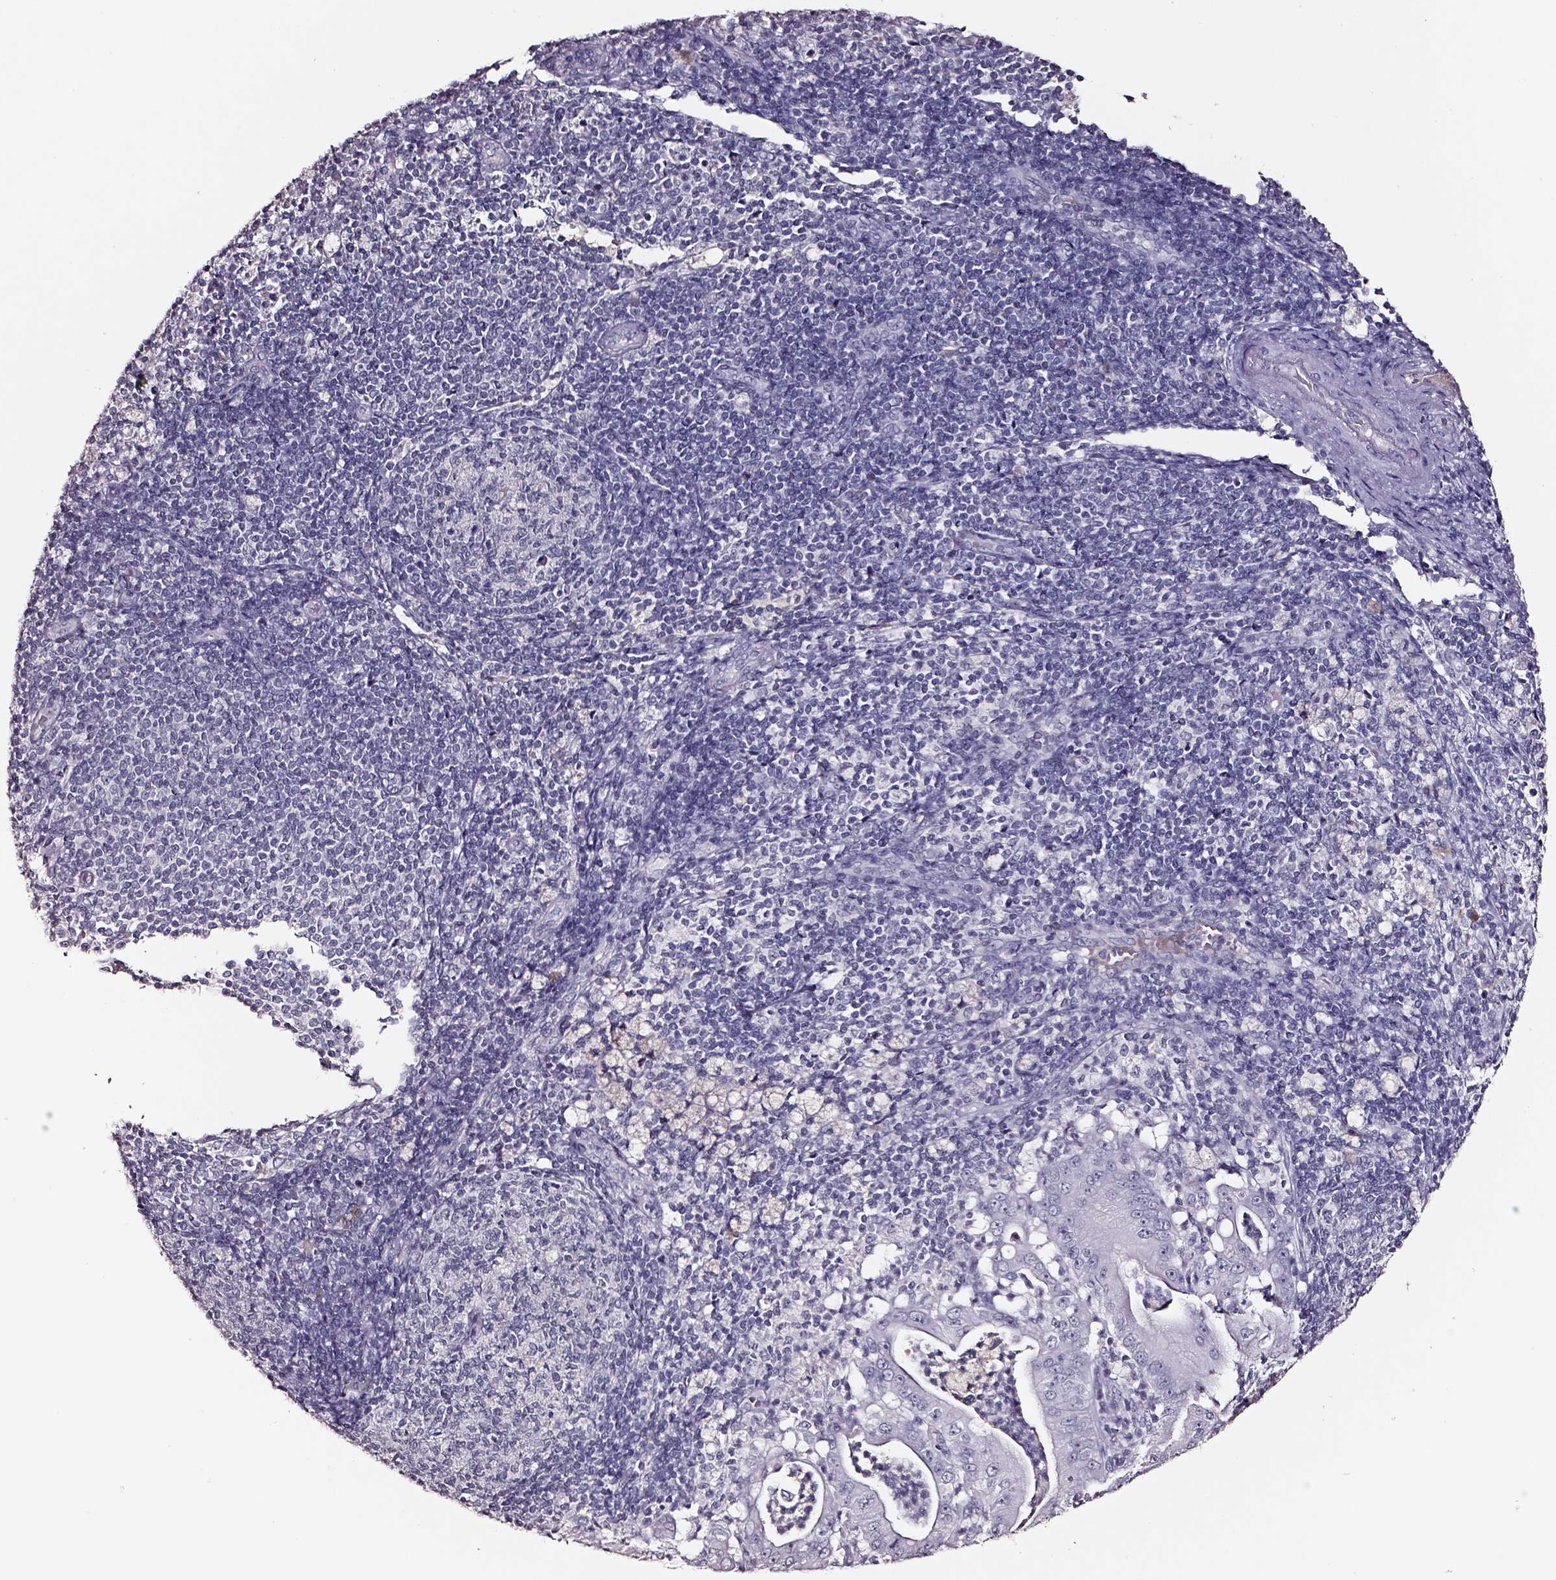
{"staining": {"intensity": "negative", "quantity": "none", "location": "none"}, "tissue": "pancreatic cancer", "cell_type": "Tumor cells", "image_type": "cancer", "snomed": [{"axis": "morphology", "description": "Adenocarcinoma, NOS"}, {"axis": "topography", "description": "Pancreas"}], "caption": "This is a photomicrograph of IHC staining of pancreatic adenocarcinoma, which shows no positivity in tumor cells. Brightfield microscopy of immunohistochemistry (IHC) stained with DAB (3,3'-diaminobenzidine) (brown) and hematoxylin (blue), captured at high magnification.", "gene": "SMIM17", "patient": {"sex": "male", "age": 71}}